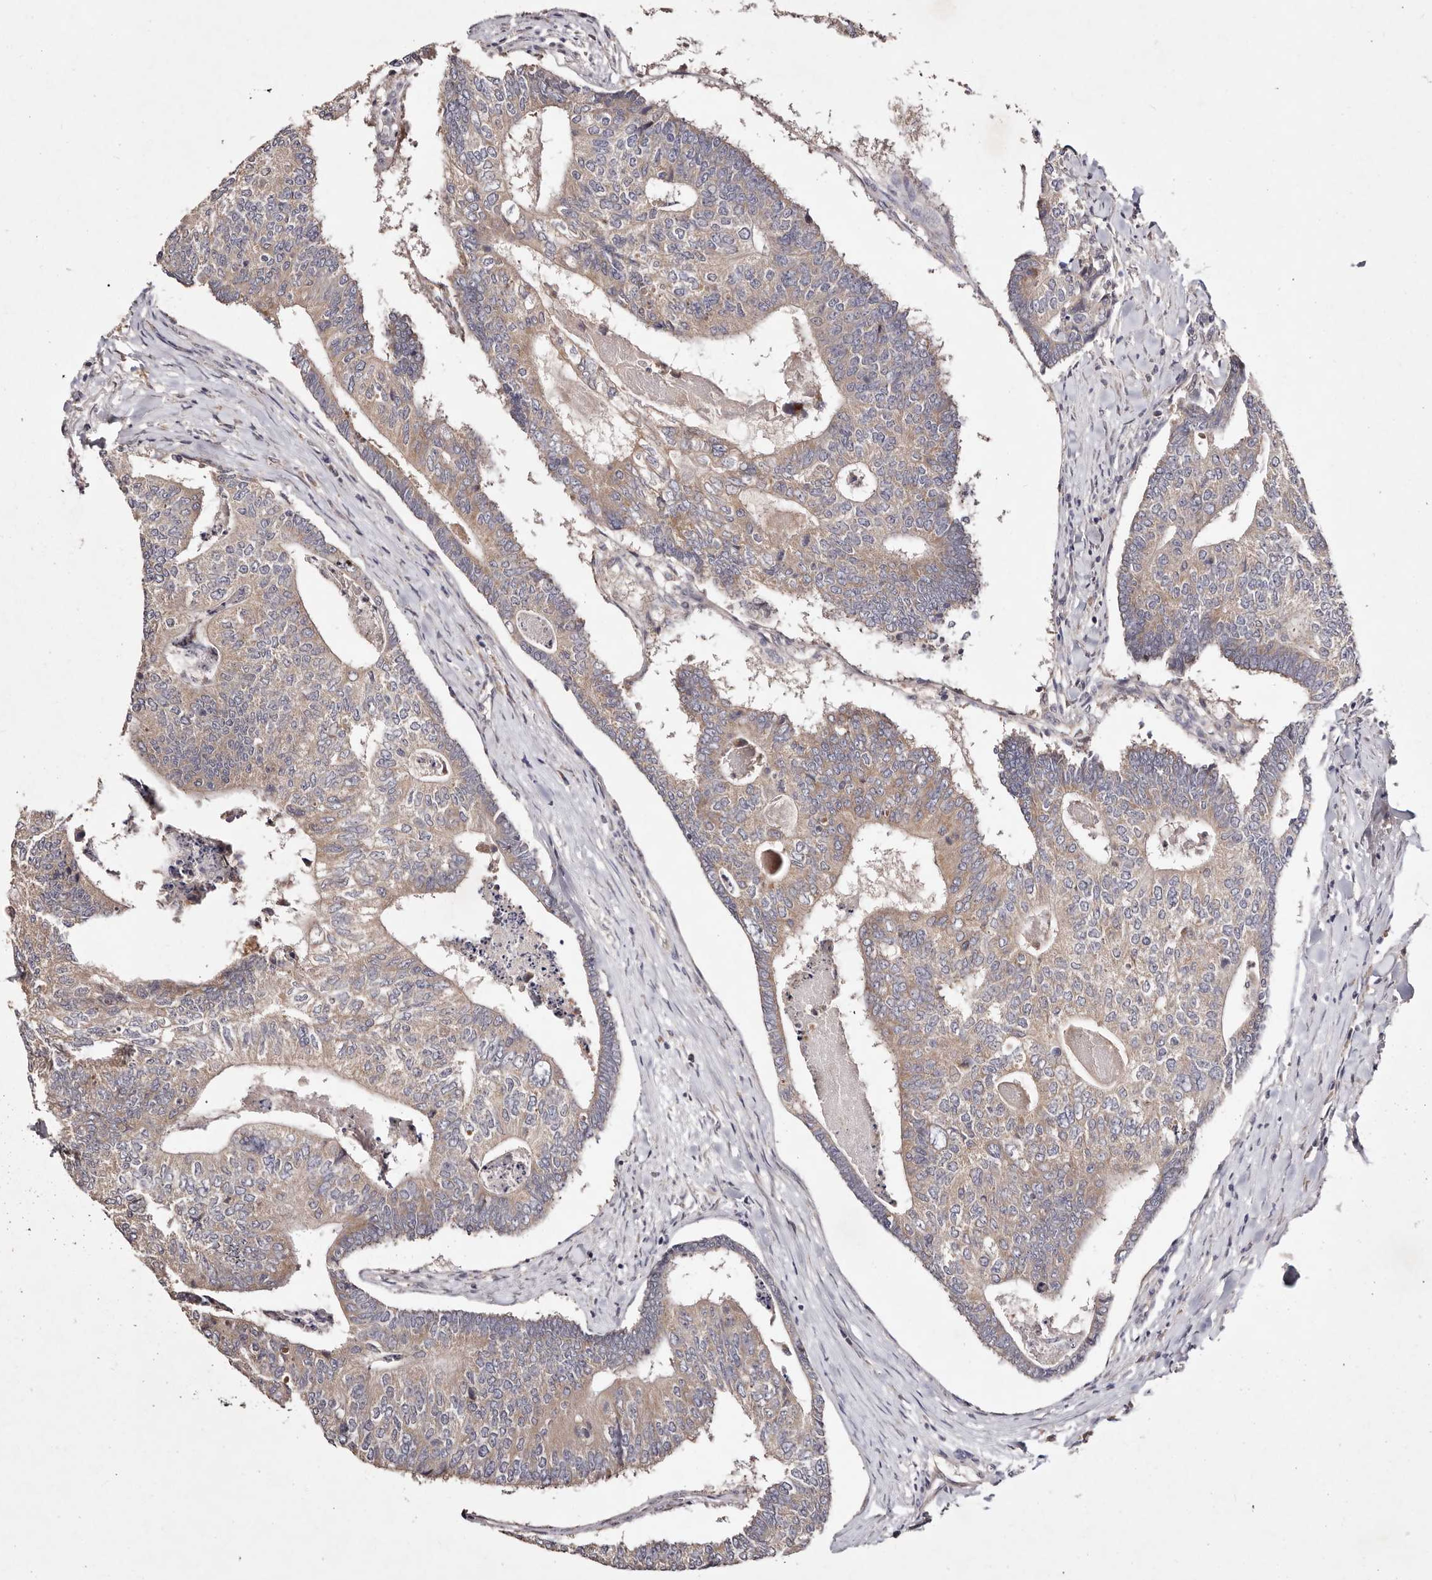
{"staining": {"intensity": "weak", "quantity": ">75%", "location": "cytoplasmic/membranous"}, "tissue": "colorectal cancer", "cell_type": "Tumor cells", "image_type": "cancer", "snomed": [{"axis": "morphology", "description": "Adenocarcinoma, NOS"}, {"axis": "topography", "description": "Colon"}], "caption": "An image of human colorectal cancer (adenocarcinoma) stained for a protein exhibits weak cytoplasmic/membranous brown staining in tumor cells.", "gene": "TSC2", "patient": {"sex": "female", "age": 67}}